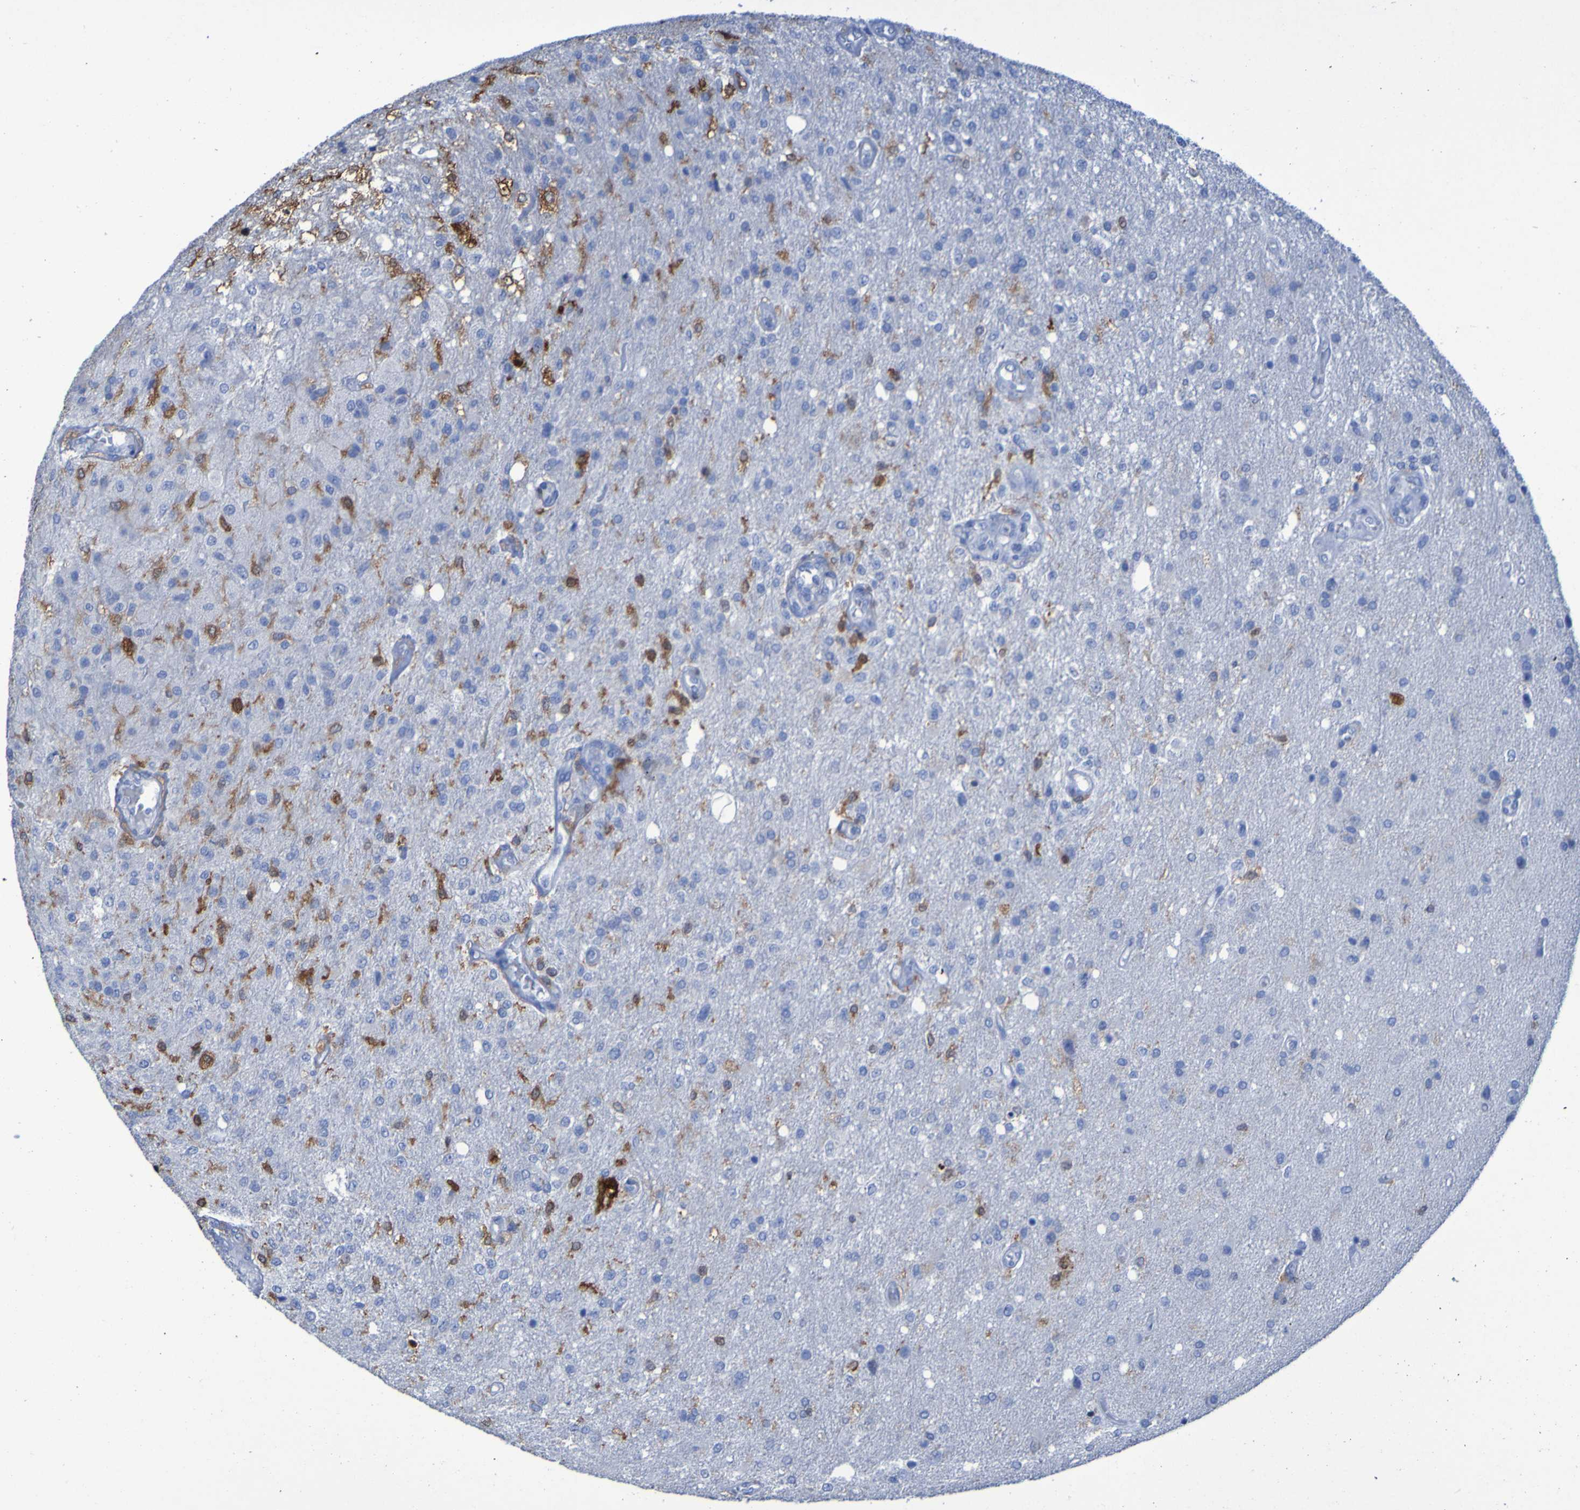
{"staining": {"intensity": "moderate", "quantity": "<25%", "location": "cytoplasmic/membranous"}, "tissue": "glioma", "cell_type": "Tumor cells", "image_type": "cancer", "snomed": [{"axis": "morphology", "description": "Normal tissue, NOS"}, {"axis": "morphology", "description": "Glioma, malignant, High grade"}, {"axis": "topography", "description": "Cerebral cortex"}], "caption": "A micrograph showing moderate cytoplasmic/membranous expression in about <25% of tumor cells in malignant glioma (high-grade), as visualized by brown immunohistochemical staining.", "gene": "MPPE1", "patient": {"sex": "male", "age": 77}}